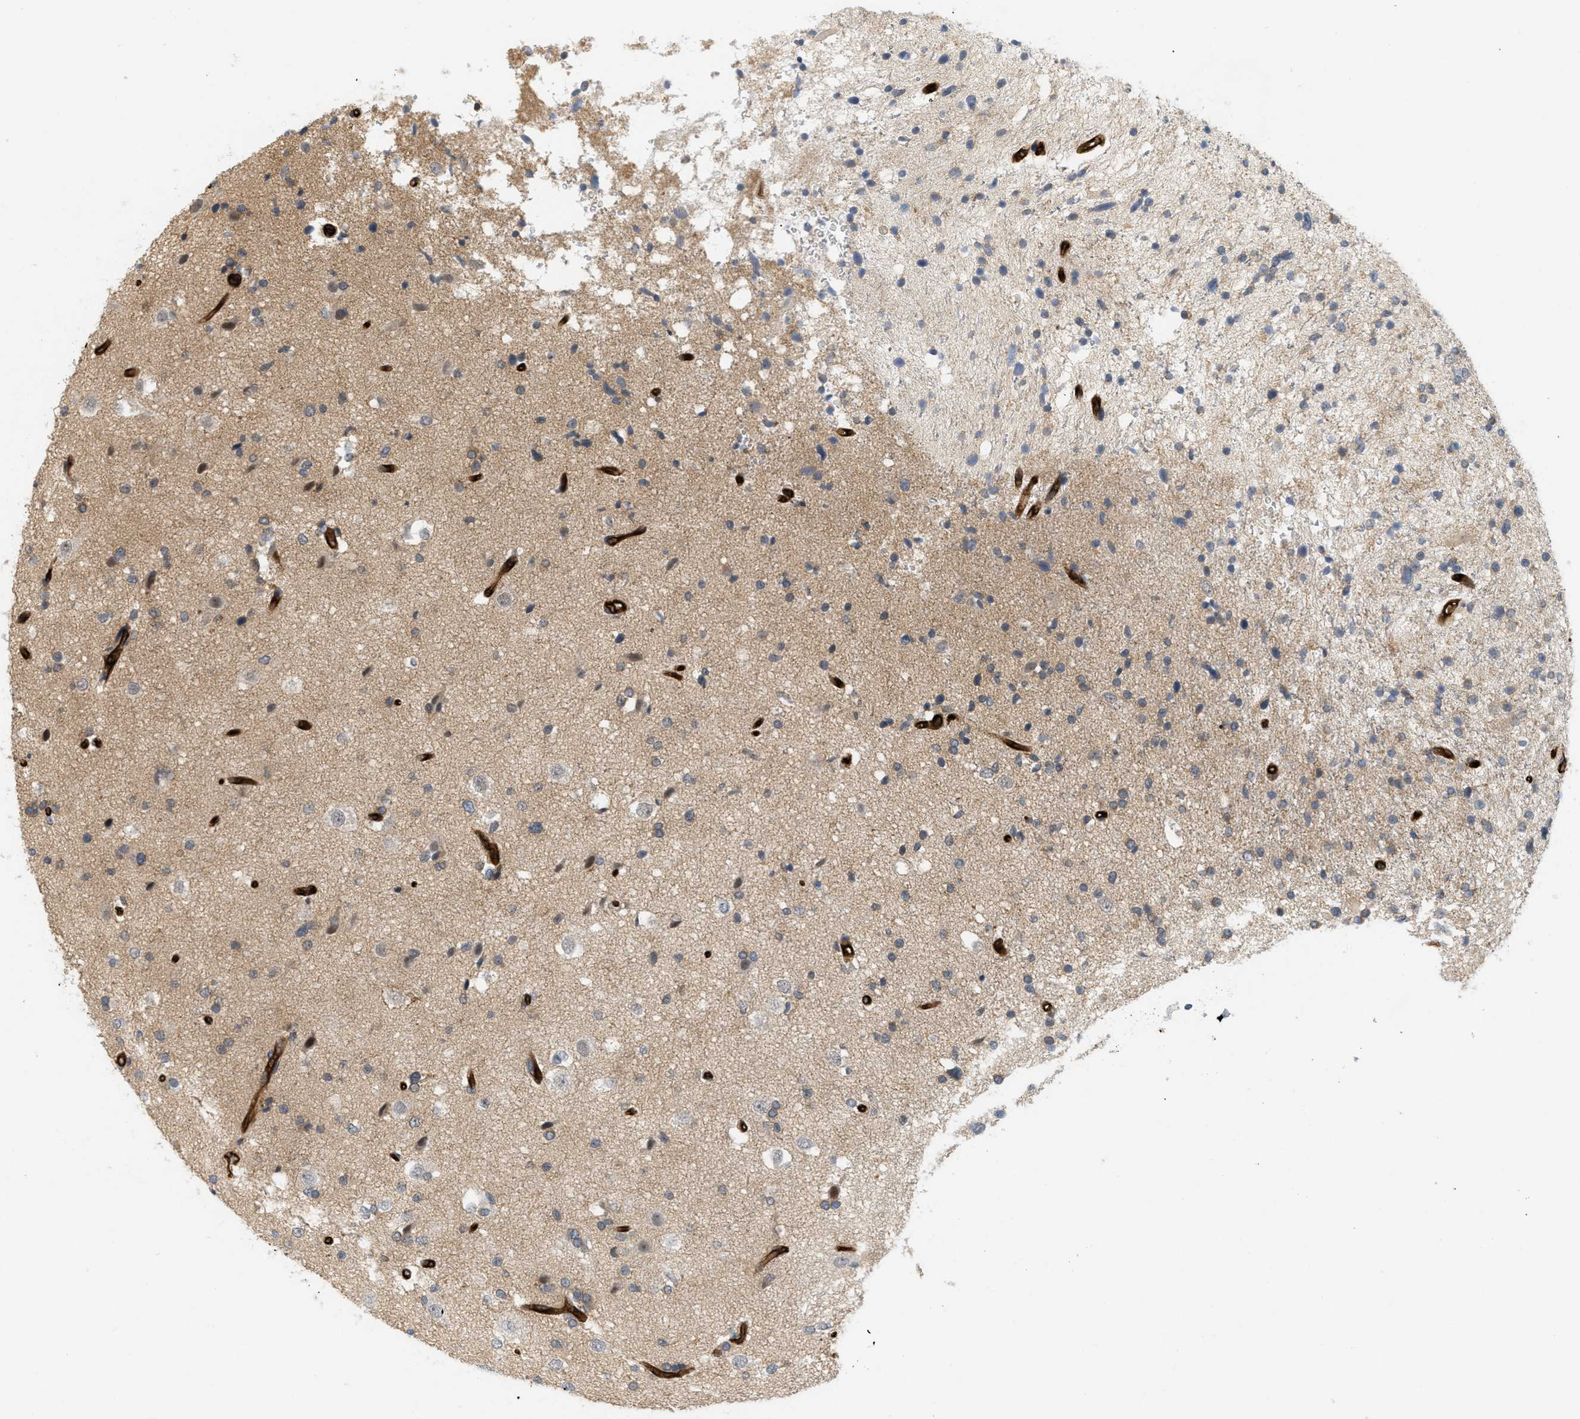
{"staining": {"intensity": "moderate", "quantity": "<25%", "location": "cytoplasmic/membranous"}, "tissue": "glioma", "cell_type": "Tumor cells", "image_type": "cancer", "snomed": [{"axis": "morphology", "description": "Glioma, malignant, High grade"}, {"axis": "topography", "description": "Brain"}], "caption": "Immunohistochemistry staining of malignant glioma (high-grade), which reveals low levels of moderate cytoplasmic/membranous positivity in about <25% of tumor cells indicating moderate cytoplasmic/membranous protein expression. The staining was performed using DAB (3,3'-diaminobenzidine) (brown) for protein detection and nuclei were counterstained in hematoxylin (blue).", "gene": "PALMD", "patient": {"sex": "male", "age": 33}}